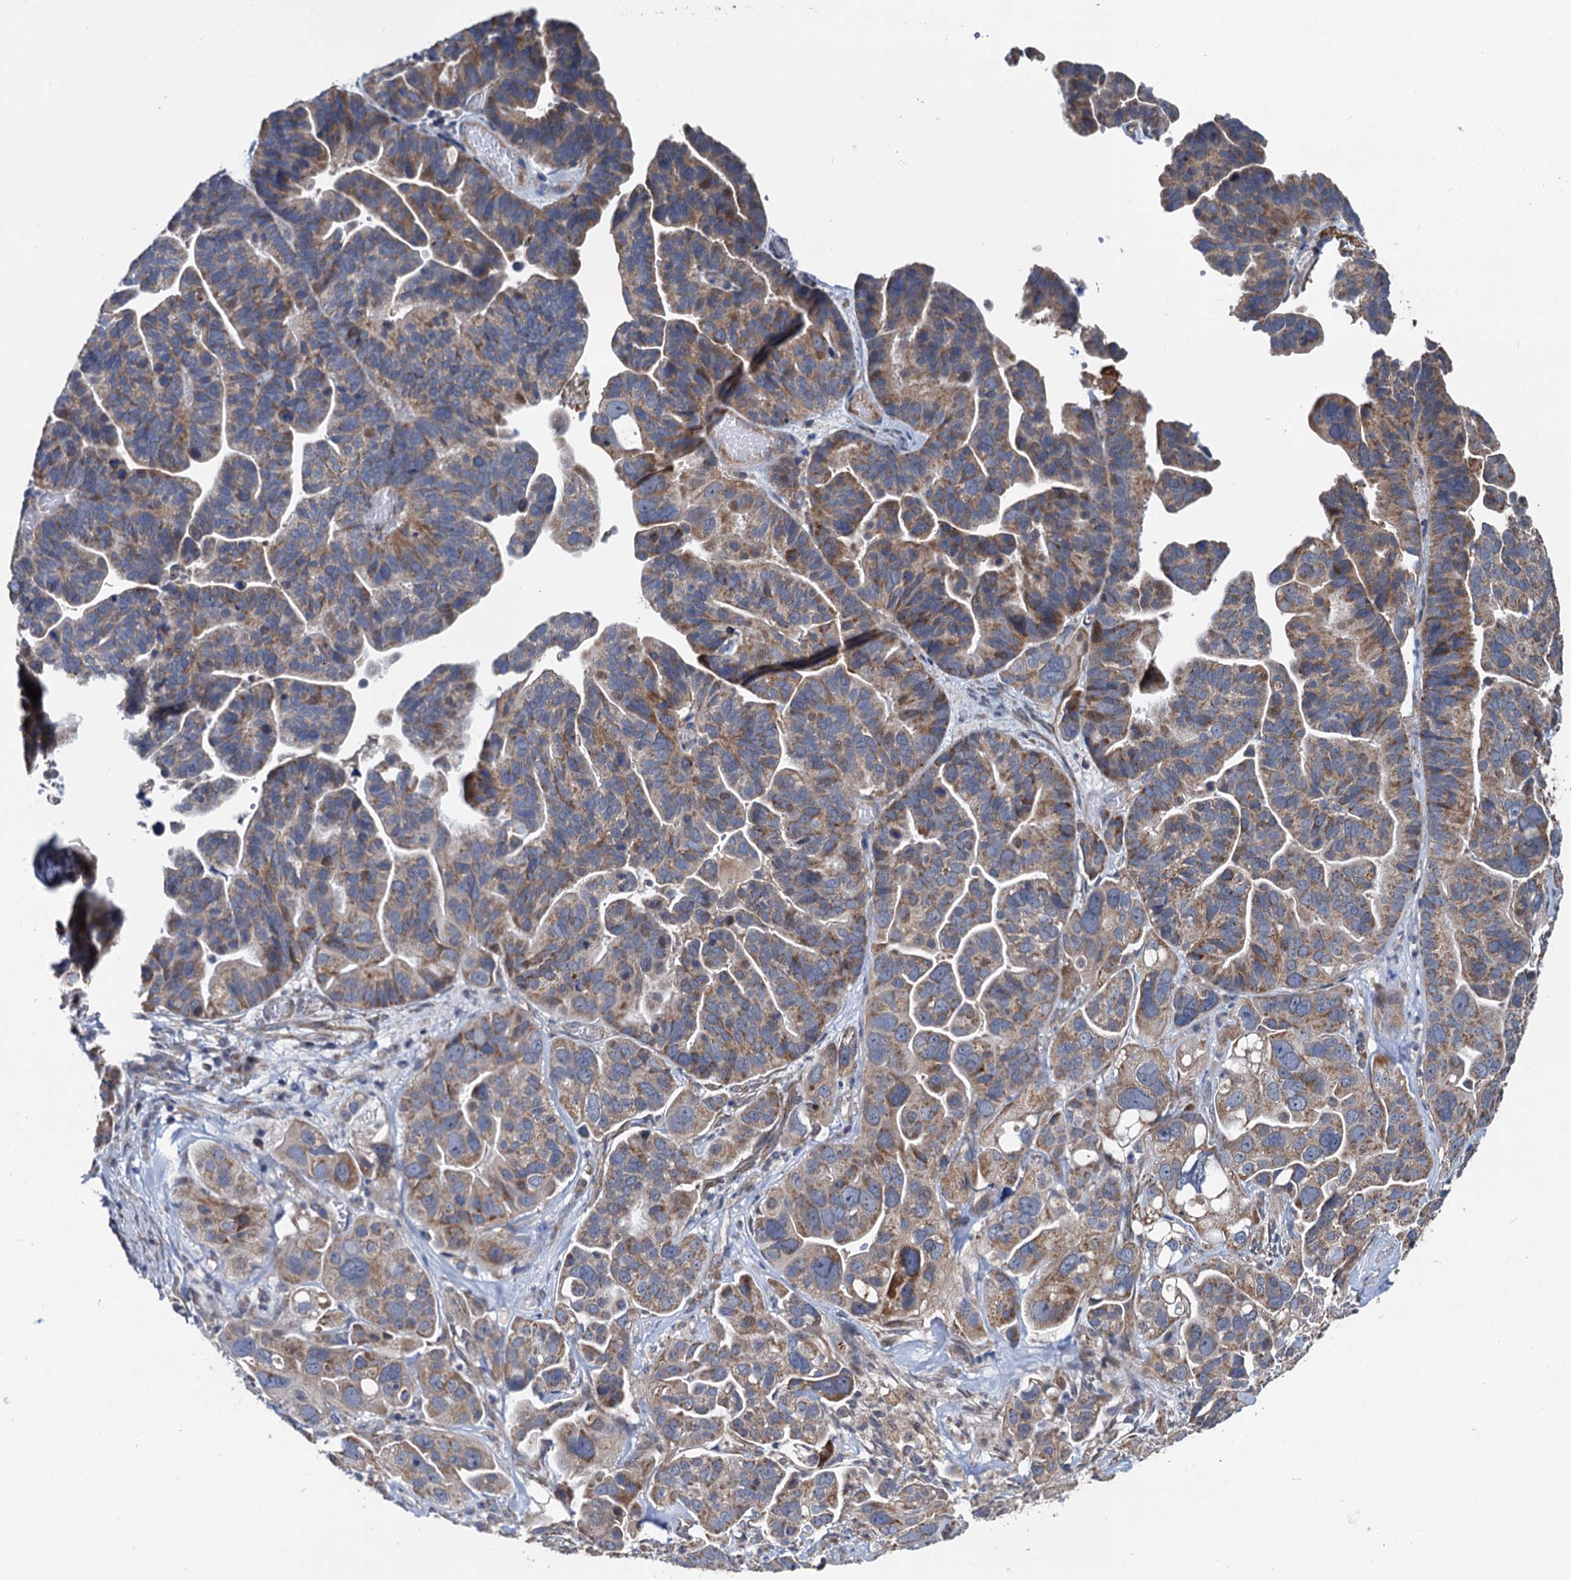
{"staining": {"intensity": "weak", "quantity": ">75%", "location": "cytoplasmic/membranous"}, "tissue": "ovarian cancer", "cell_type": "Tumor cells", "image_type": "cancer", "snomed": [{"axis": "morphology", "description": "Cystadenocarcinoma, serous, NOS"}, {"axis": "topography", "description": "Ovary"}], "caption": "Immunohistochemical staining of human ovarian serous cystadenocarcinoma displays low levels of weak cytoplasmic/membranous staining in approximately >75% of tumor cells.", "gene": "SPRYD3", "patient": {"sex": "female", "age": 56}}